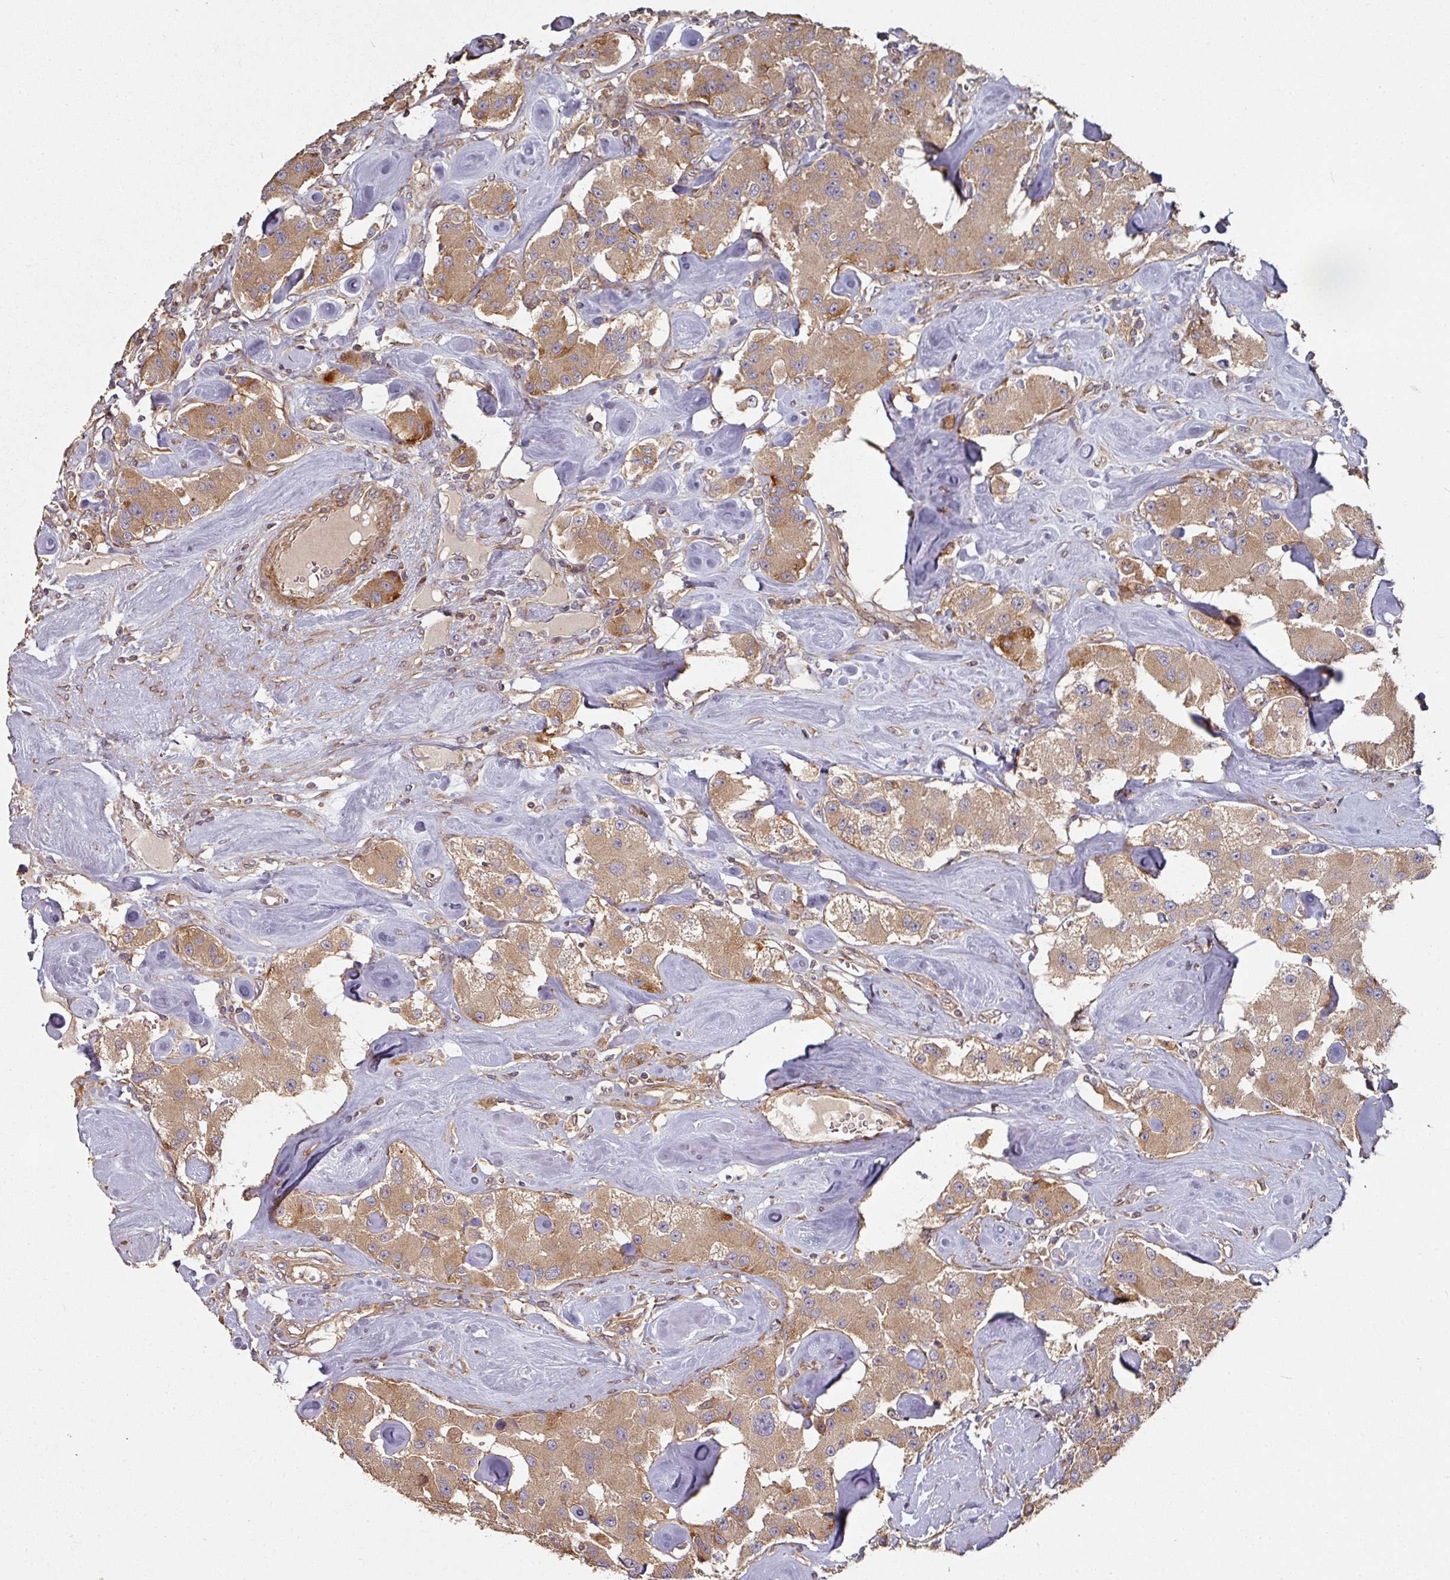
{"staining": {"intensity": "moderate", "quantity": ">75%", "location": "cytoplasmic/membranous"}, "tissue": "carcinoid", "cell_type": "Tumor cells", "image_type": "cancer", "snomed": [{"axis": "morphology", "description": "Carcinoid, malignant, NOS"}, {"axis": "topography", "description": "Pancreas"}], "caption": "Protein staining of carcinoid tissue shows moderate cytoplasmic/membranous positivity in approximately >75% of tumor cells. (DAB (3,3'-diaminobenzidine) IHC with brightfield microscopy, high magnification).", "gene": "SIK1", "patient": {"sex": "male", "age": 41}}